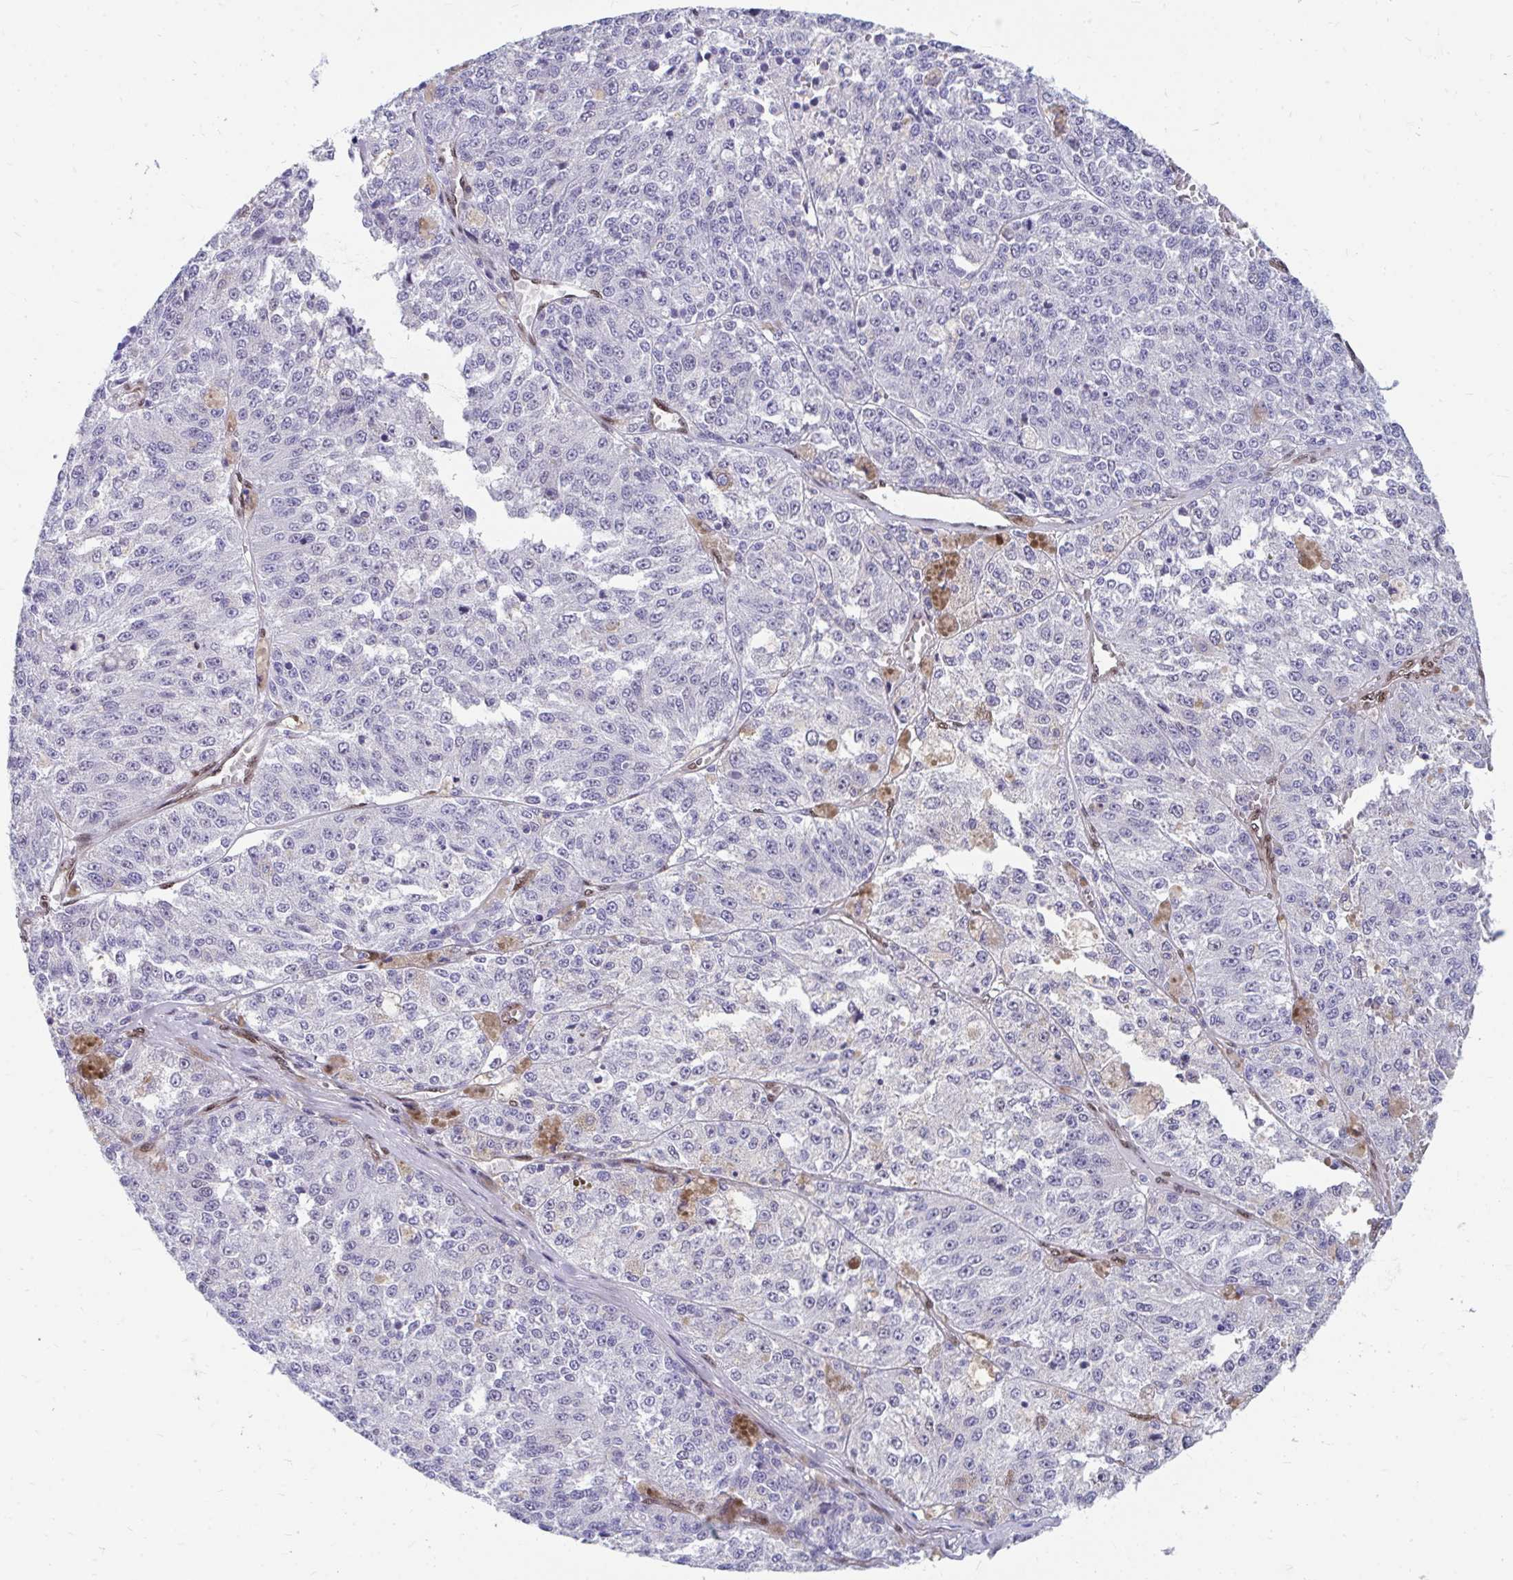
{"staining": {"intensity": "negative", "quantity": "none", "location": "none"}, "tissue": "melanoma", "cell_type": "Tumor cells", "image_type": "cancer", "snomed": [{"axis": "morphology", "description": "Malignant melanoma, Metastatic site"}, {"axis": "topography", "description": "Lymph node"}], "caption": "Malignant melanoma (metastatic site) was stained to show a protein in brown. There is no significant staining in tumor cells.", "gene": "RBPMS", "patient": {"sex": "female", "age": 64}}